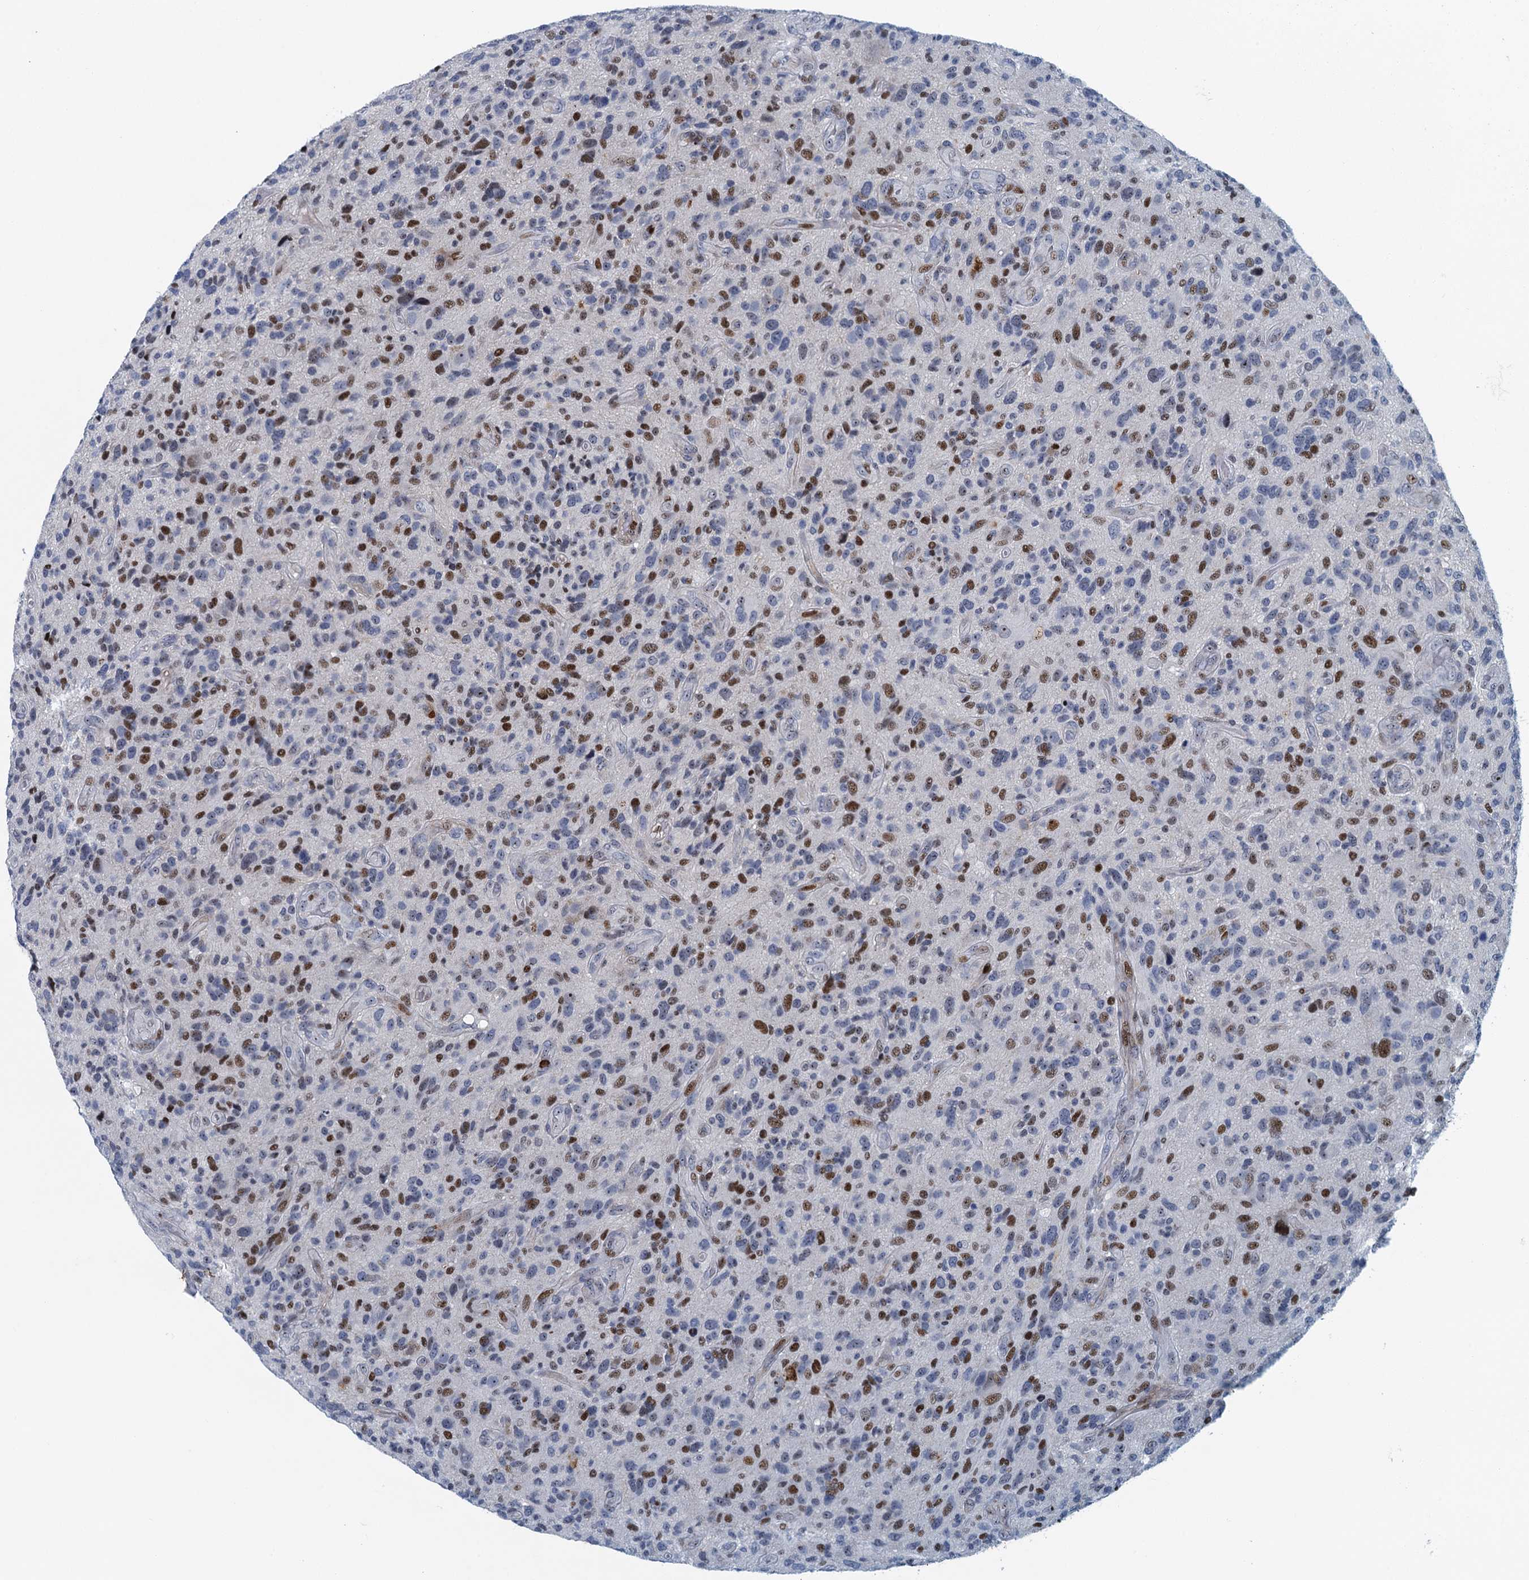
{"staining": {"intensity": "moderate", "quantity": "25%-75%", "location": "nuclear"}, "tissue": "glioma", "cell_type": "Tumor cells", "image_type": "cancer", "snomed": [{"axis": "morphology", "description": "Glioma, malignant, High grade"}, {"axis": "topography", "description": "Brain"}], "caption": "This histopathology image displays immunohistochemistry staining of glioma, with medium moderate nuclear expression in about 25%-75% of tumor cells.", "gene": "ANKRD13D", "patient": {"sex": "male", "age": 47}}